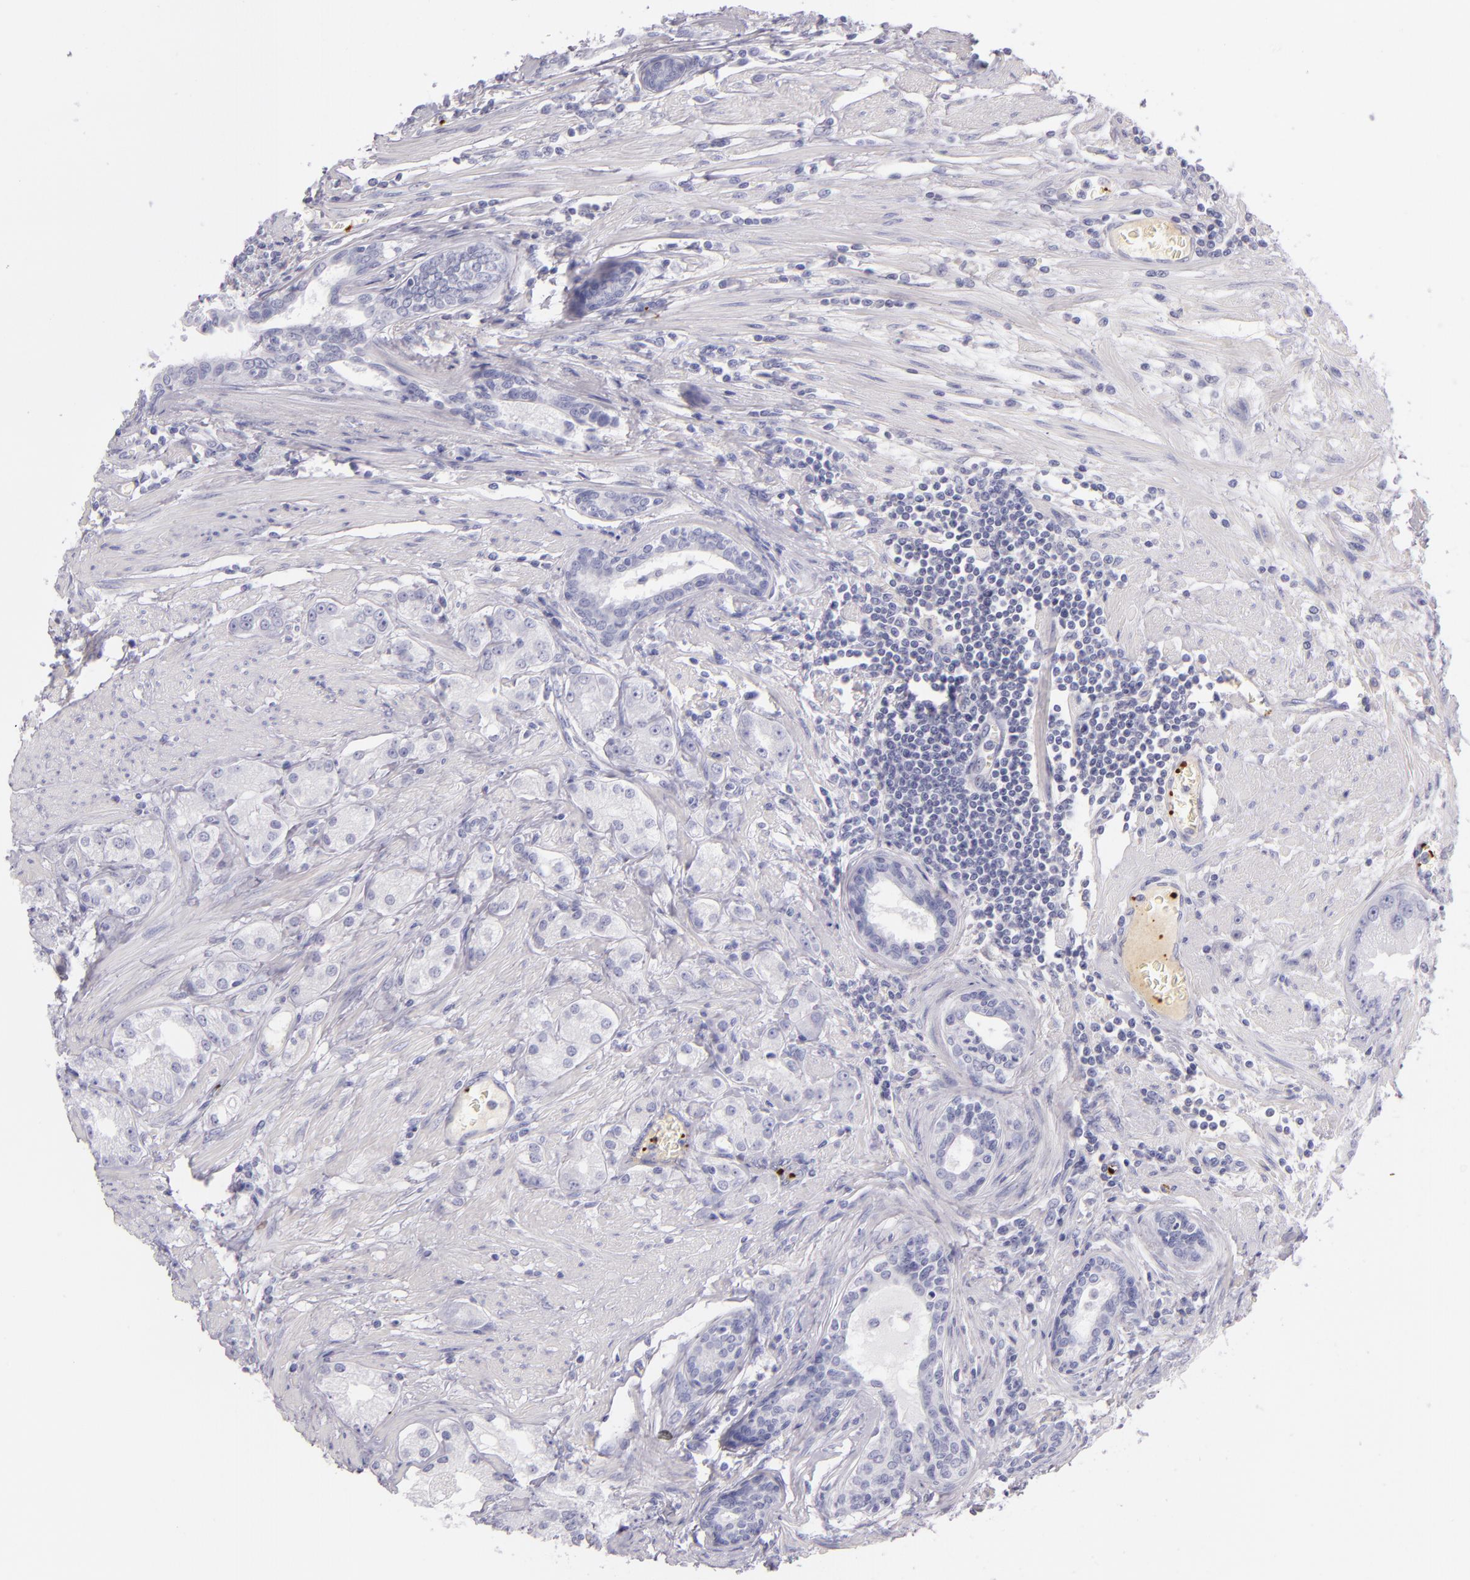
{"staining": {"intensity": "negative", "quantity": "none", "location": "none"}, "tissue": "prostate cancer", "cell_type": "Tumor cells", "image_type": "cancer", "snomed": [{"axis": "morphology", "description": "Adenocarcinoma, Medium grade"}, {"axis": "topography", "description": "Prostate"}], "caption": "High magnification brightfield microscopy of adenocarcinoma (medium-grade) (prostate) stained with DAB (brown) and counterstained with hematoxylin (blue): tumor cells show no significant expression.", "gene": "GP1BA", "patient": {"sex": "male", "age": 72}}